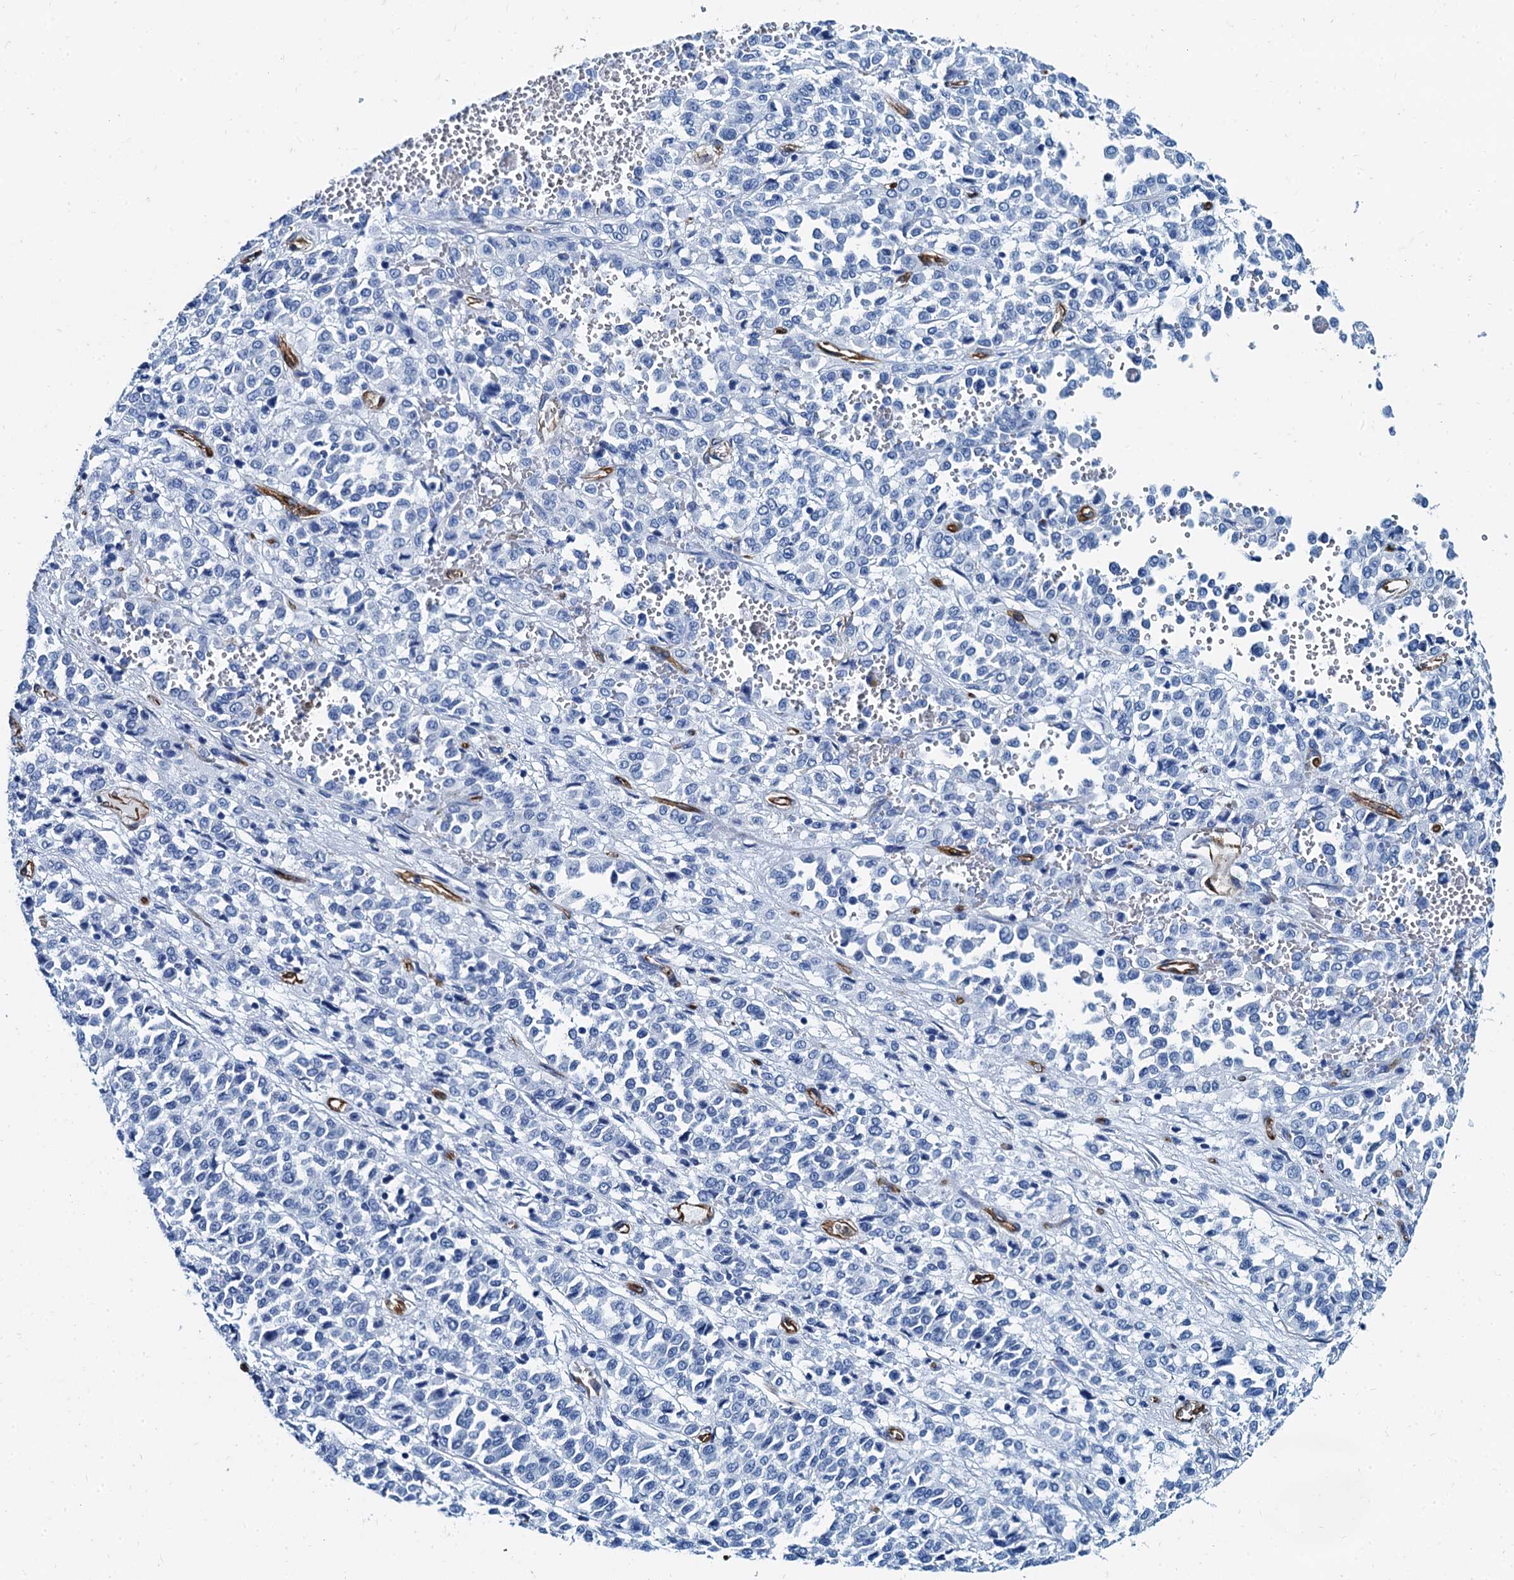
{"staining": {"intensity": "negative", "quantity": "none", "location": "none"}, "tissue": "melanoma", "cell_type": "Tumor cells", "image_type": "cancer", "snomed": [{"axis": "morphology", "description": "Malignant melanoma, Metastatic site"}, {"axis": "topography", "description": "Pancreas"}], "caption": "This is an IHC micrograph of malignant melanoma (metastatic site). There is no expression in tumor cells.", "gene": "CAVIN2", "patient": {"sex": "female", "age": 30}}